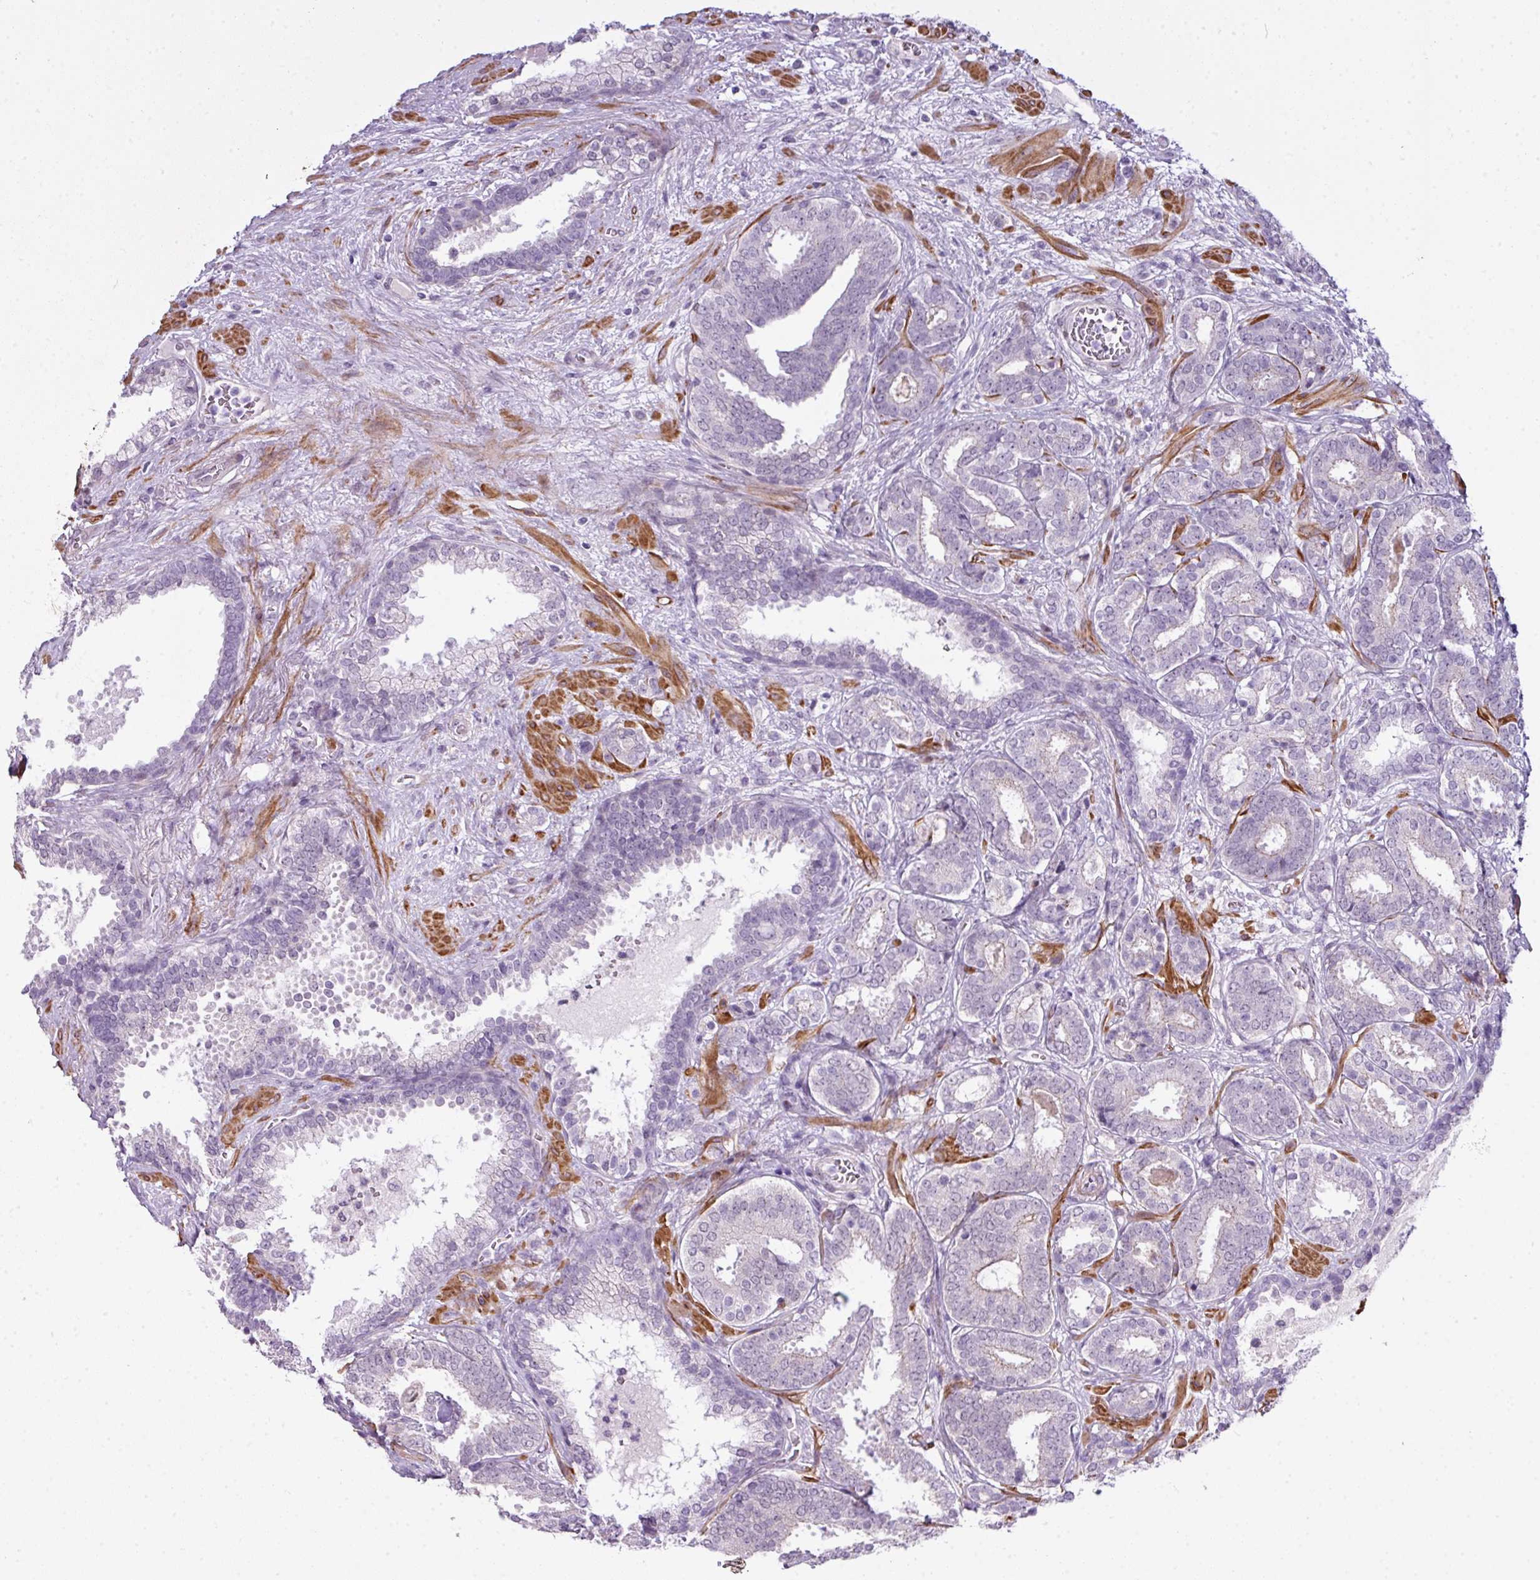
{"staining": {"intensity": "negative", "quantity": "none", "location": "none"}, "tissue": "prostate cancer", "cell_type": "Tumor cells", "image_type": "cancer", "snomed": [{"axis": "morphology", "description": "Adenocarcinoma, High grade"}, {"axis": "topography", "description": "Prostate"}], "caption": "Immunohistochemistry of prostate cancer displays no staining in tumor cells.", "gene": "ZNF688", "patient": {"sex": "male", "age": 65}}